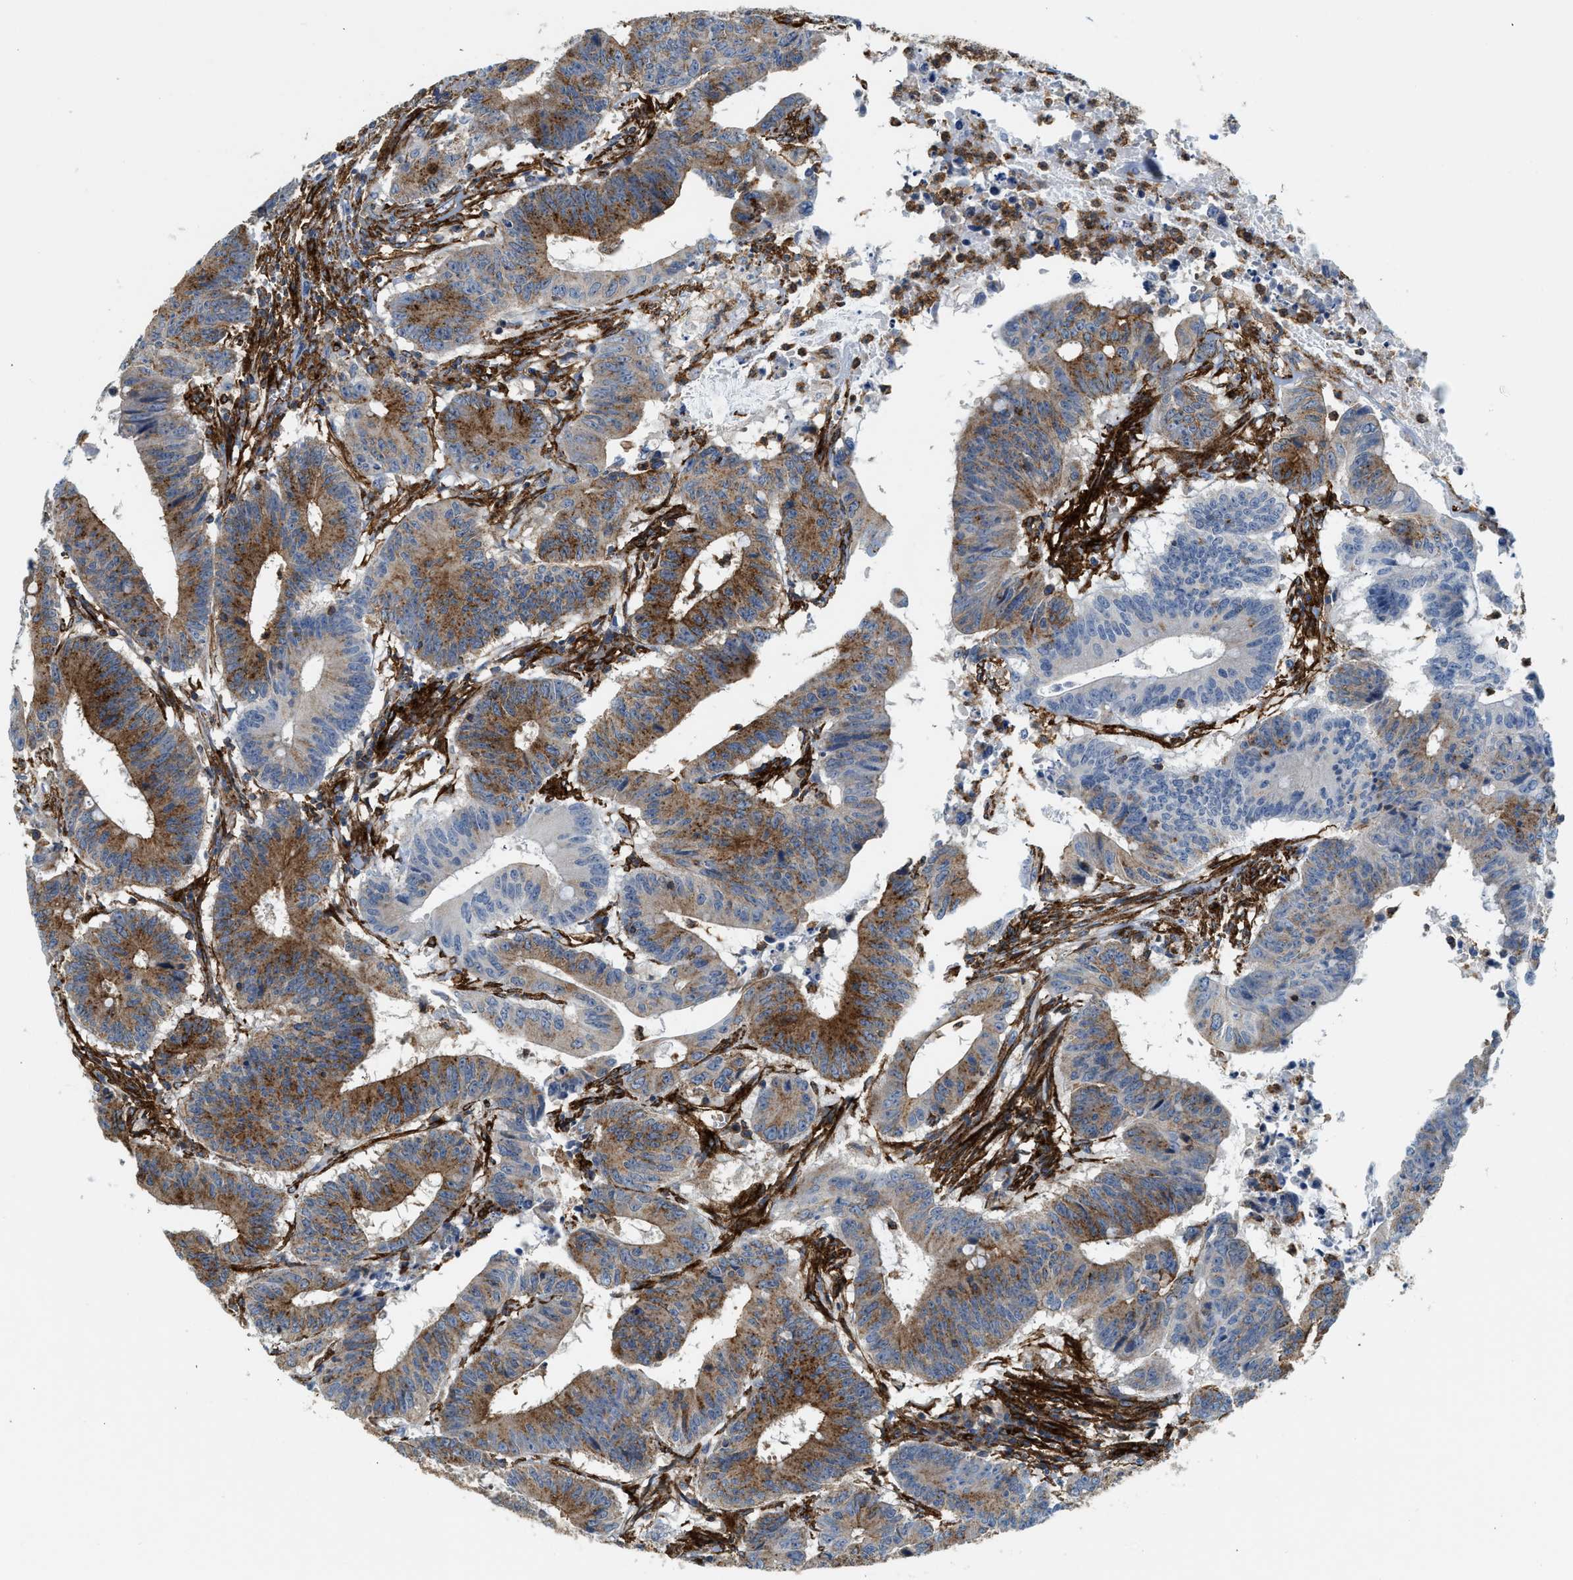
{"staining": {"intensity": "moderate", "quantity": "25%-75%", "location": "cytoplasmic/membranous"}, "tissue": "colorectal cancer", "cell_type": "Tumor cells", "image_type": "cancer", "snomed": [{"axis": "morphology", "description": "Adenocarcinoma, NOS"}, {"axis": "topography", "description": "Colon"}], "caption": "This is an image of IHC staining of colorectal cancer, which shows moderate expression in the cytoplasmic/membranous of tumor cells.", "gene": "HIP1", "patient": {"sex": "male", "age": 45}}